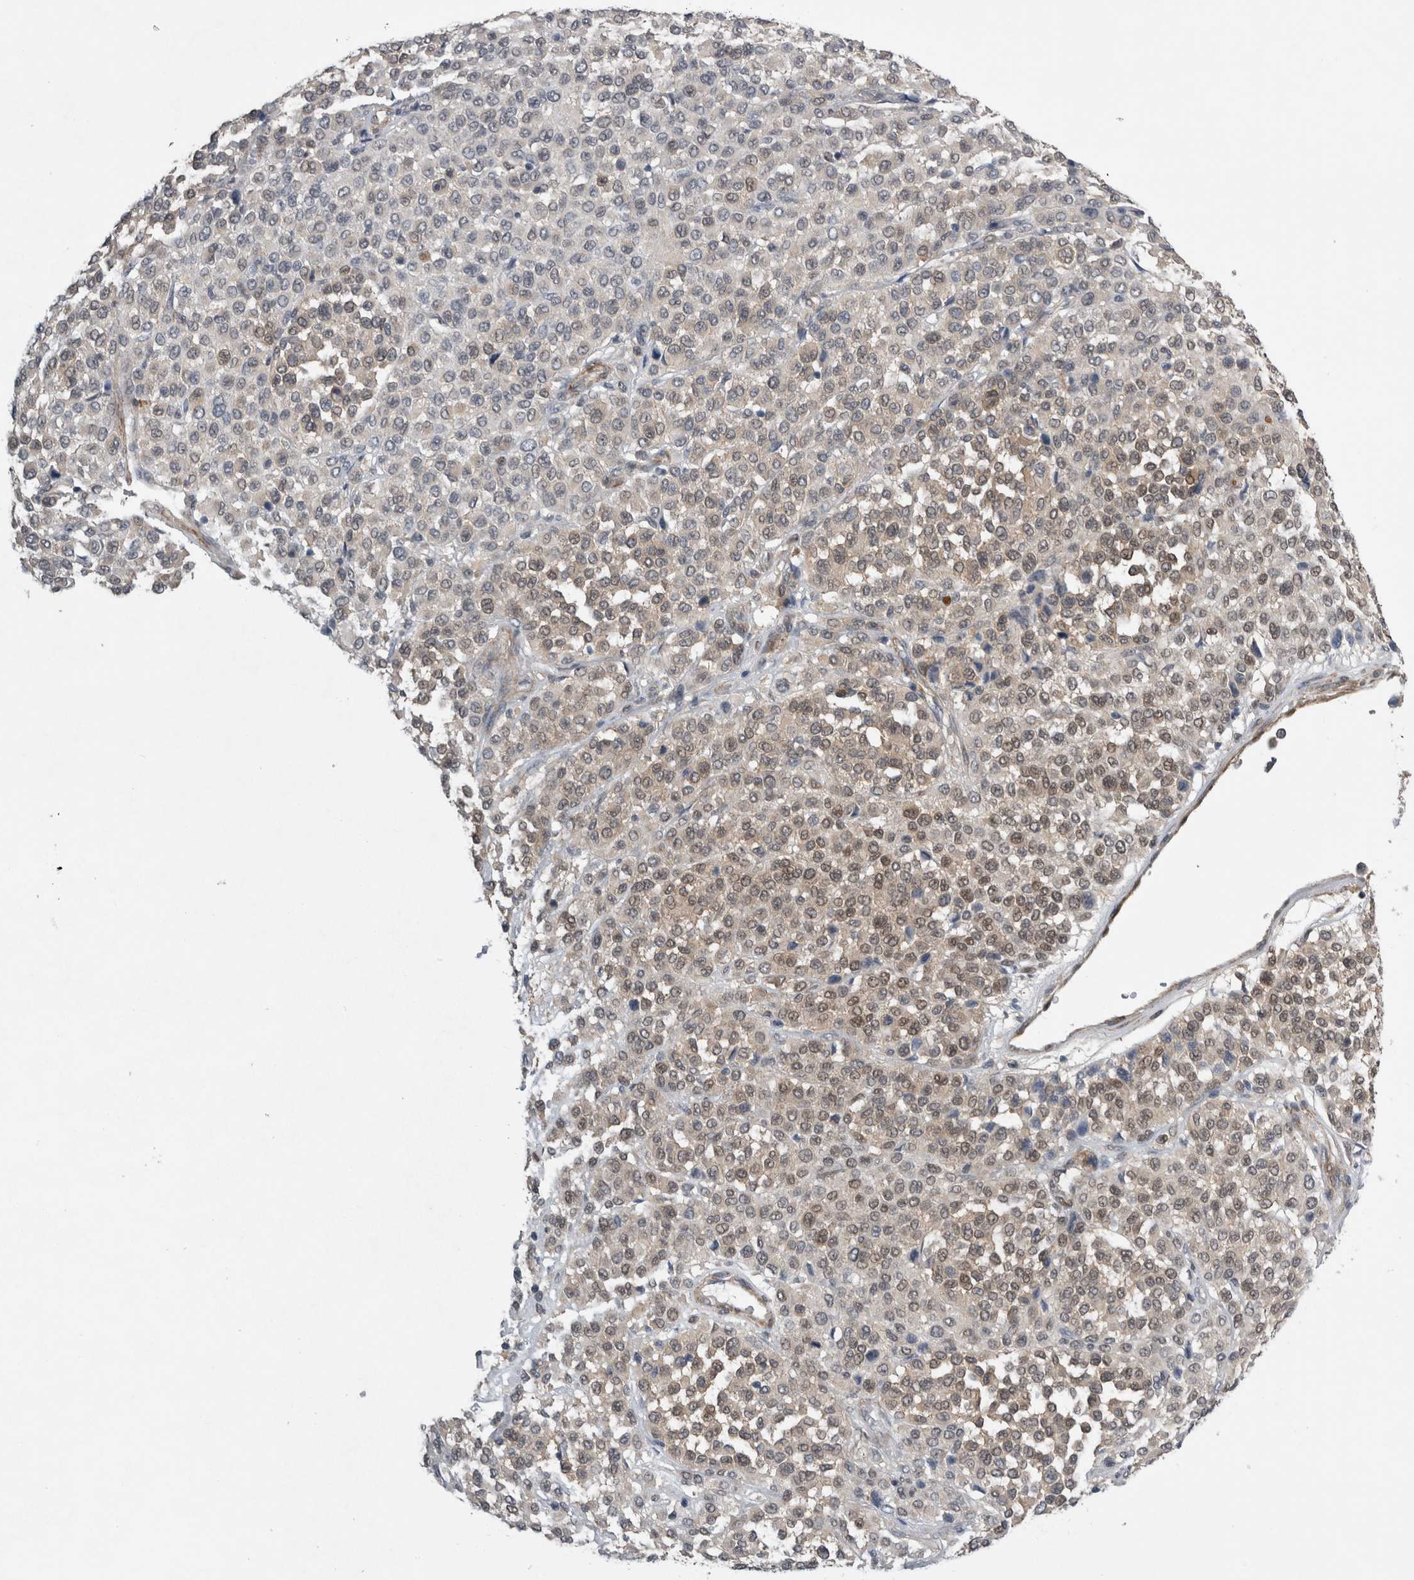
{"staining": {"intensity": "weak", "quantity": "25%-75%", "location": "nuclear"}, "tissue": "melanoma", "cell_type": "Tumor cells", "image_type": "cancer", "snomed": [{"axis": "morphology", "description": "Malignant melanoma, Metastatic site"}, {"axis": "topography", "description": "Pancreas"}], "caption": "IHC (DAB (3,3'-diaminobenzidine)) staining of human melanoma shows weak nuclear protein staining in approximately 25%-75% of tumor cells.", "gene": "NAPRT", "patient": {"sex": "female", "age": 30}}